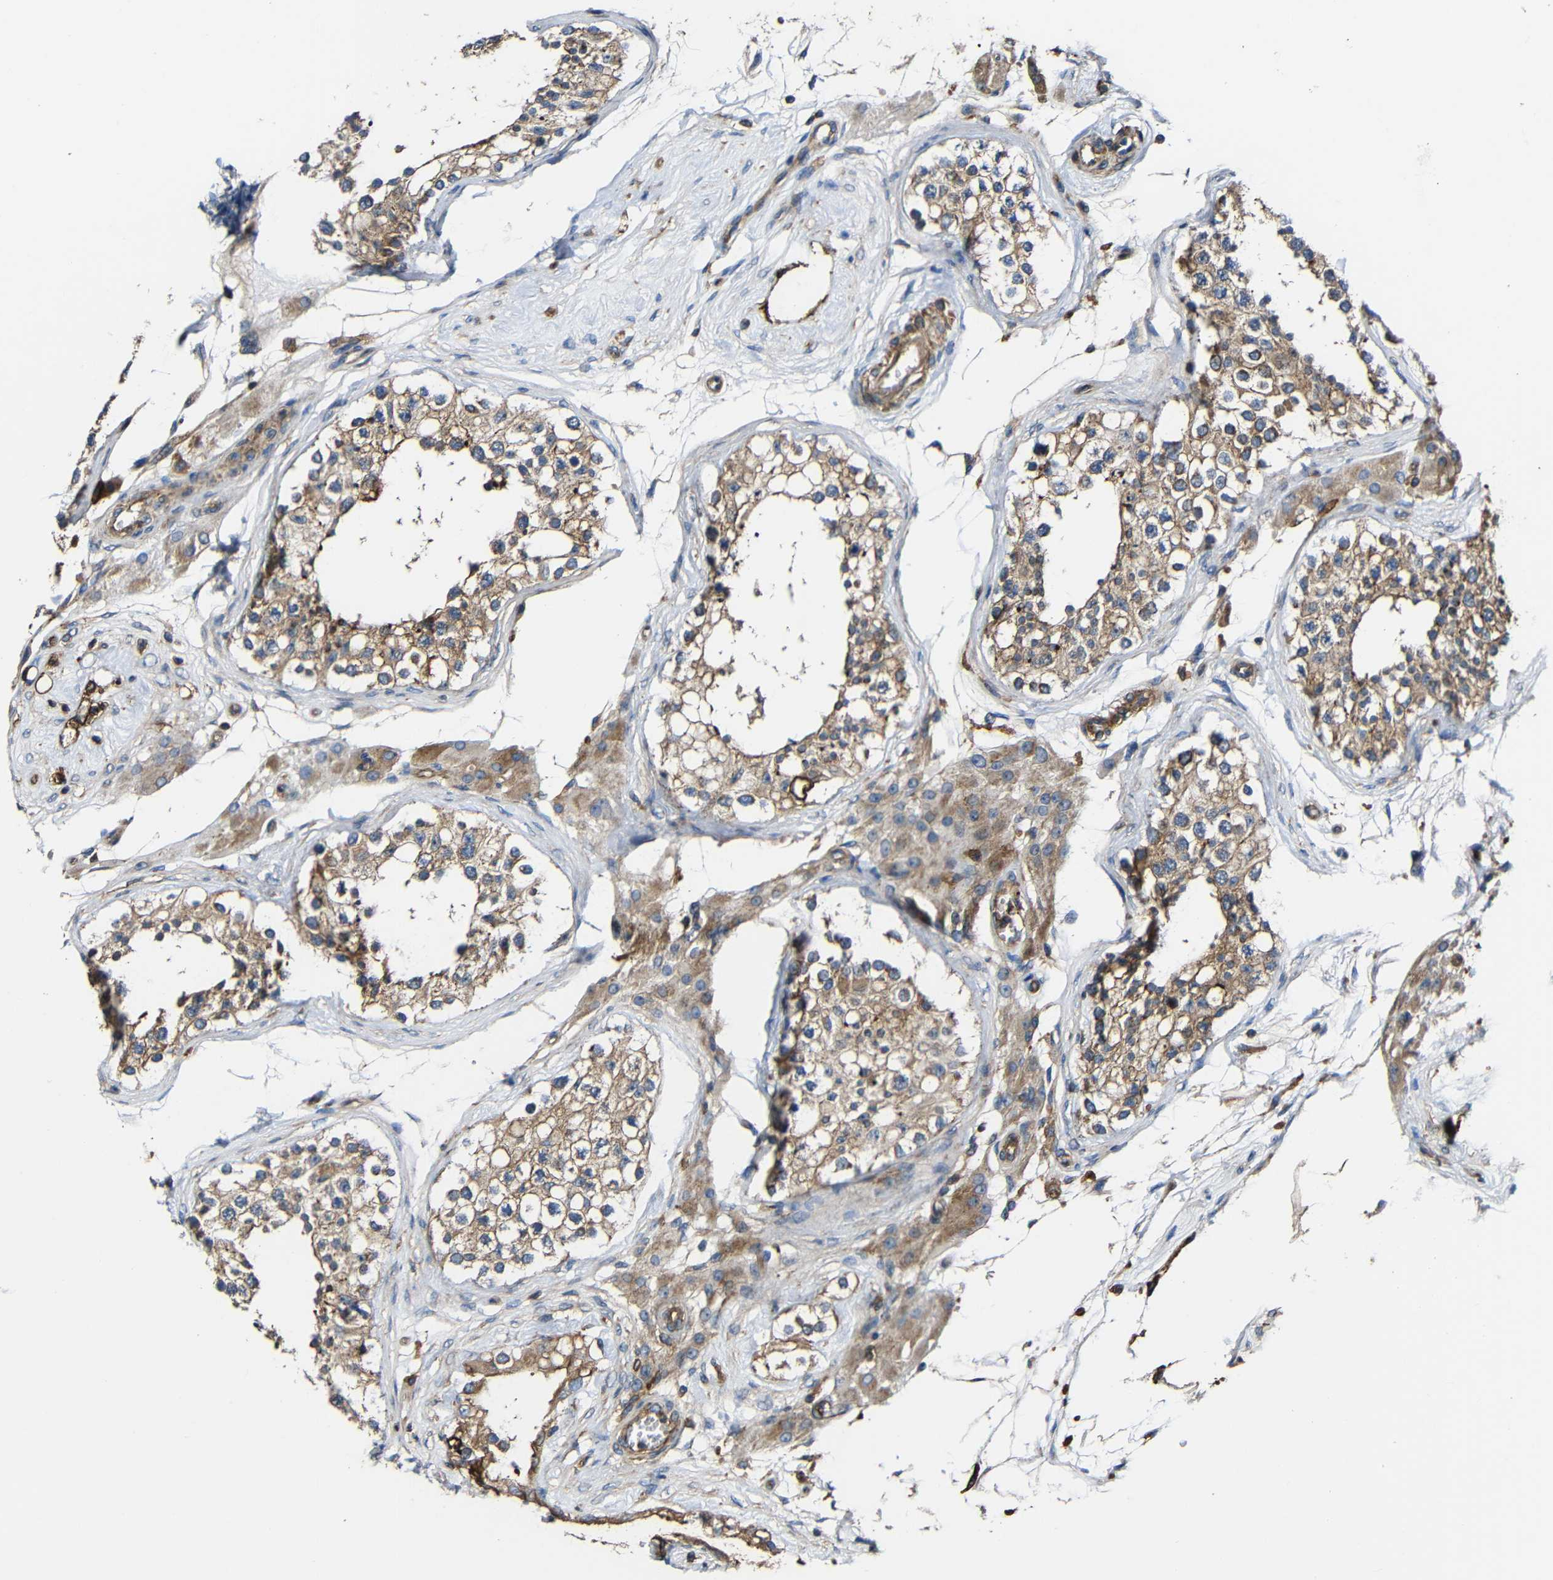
{"staining": {"intensity": "moderate", "quantity": ">75%", "location": "cytoplasmic/membranous"}, "tissue": "testis", "cell_type": "Cells in seminiferous ducts", "image_type": "normal", "snomed": [{"axis": "morphology", "description": "Normal tissue, NOS"}, {"axis": "topography", "description": "Testis"}], "caption": "Testis stained with IHC exhibits moderate cytoplasmic/membranous staining in about >75% of cells in seminiferous ducts.", "gene": "RHOT2", "patient": {"sex": "male", "age": 68}}